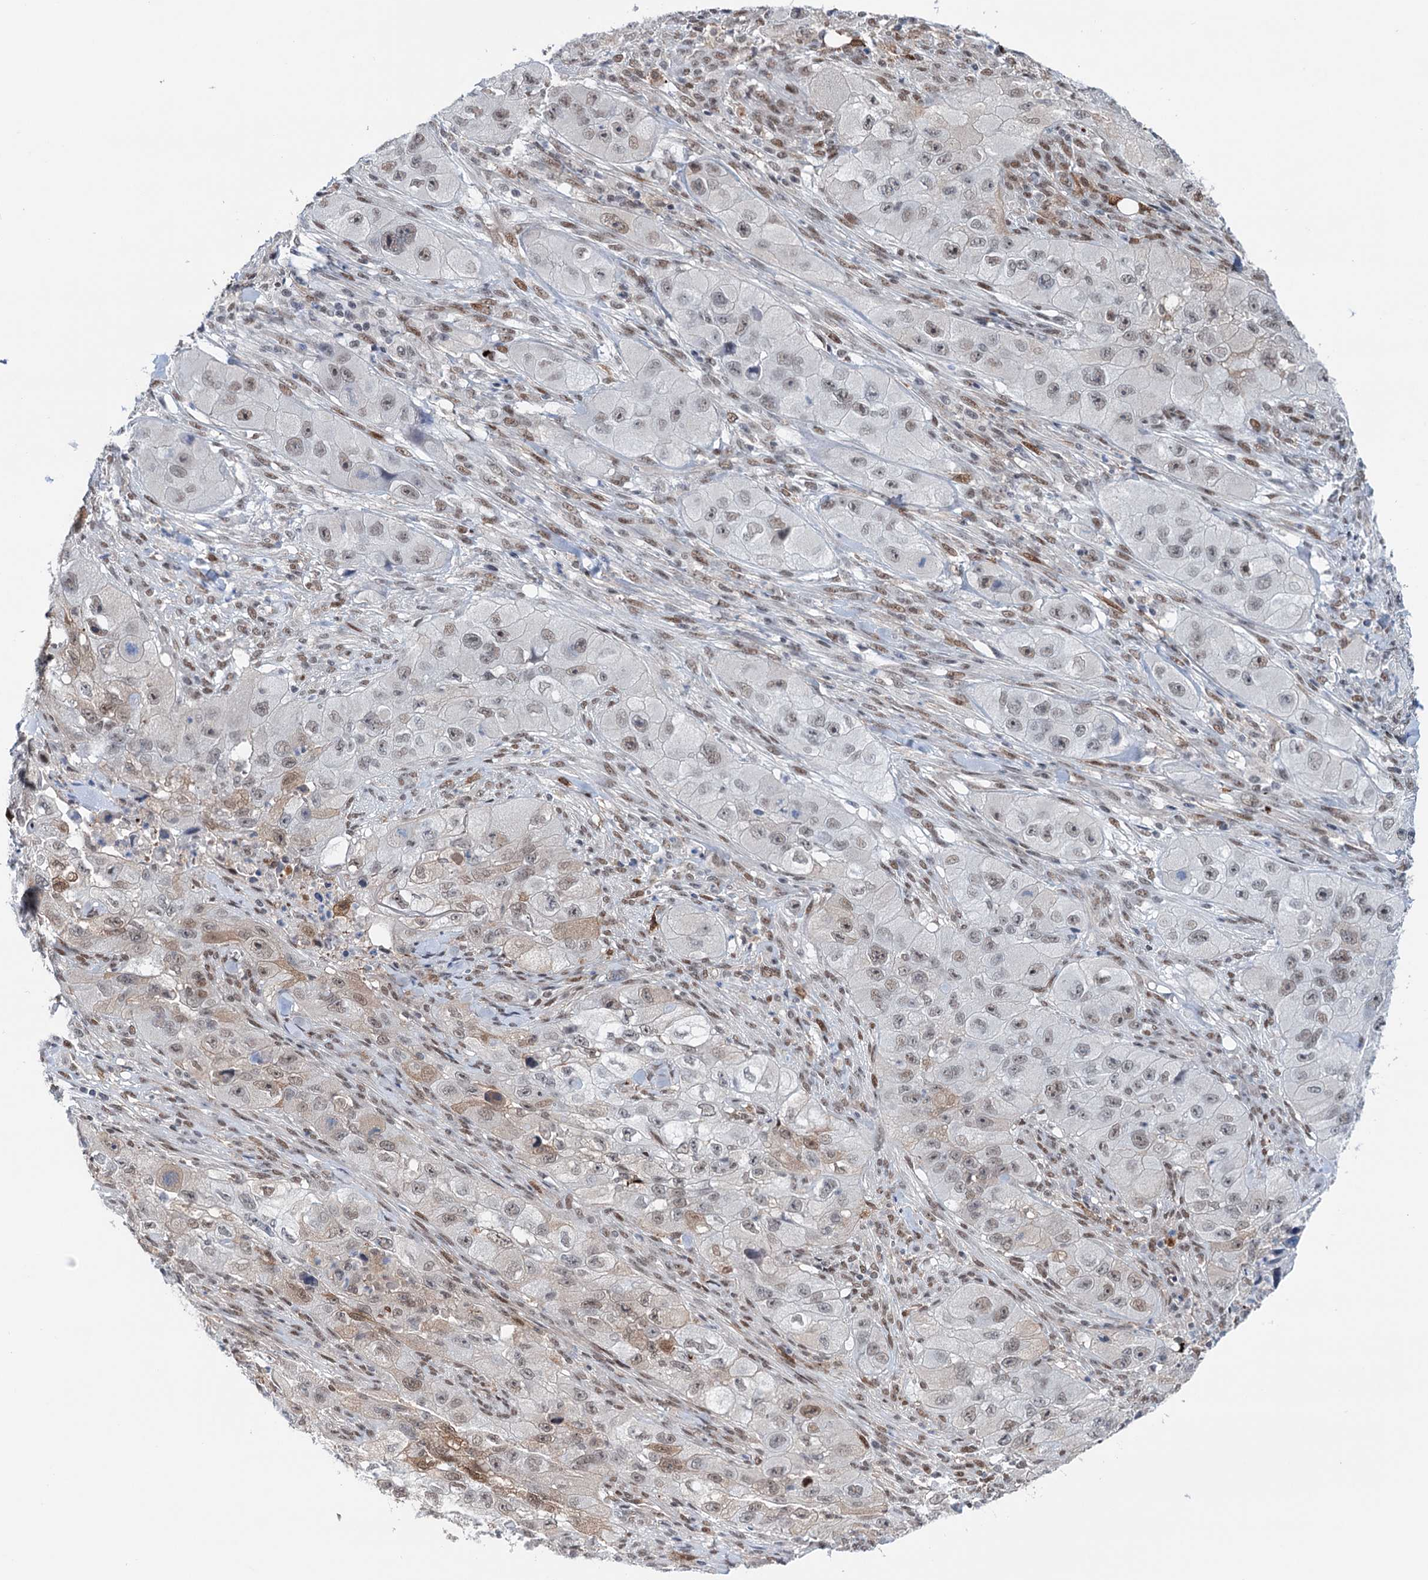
{"staining": {"intensity": "weak", "quantity": "25%-75%", "location": "nuclear"}, "tissue": "skin cancer", "cell_type": "Tumor cells", "image_type": "cancer", "snomed": [{"axis": "morphology", "description": "Squamous cell carcinoma, NOS"}, {"axis": "topography", "description": "Skin"}, {"axis": "topography", "description": "Subcutis"}], "caption": "Protein staining by immunohistochemistry (IHC) displays weak nuclear staining in about 25%-75% of tumor cells in skin cancer.", "gene": "FAM53A", "patient": {"sex": "male", "age": 73}}